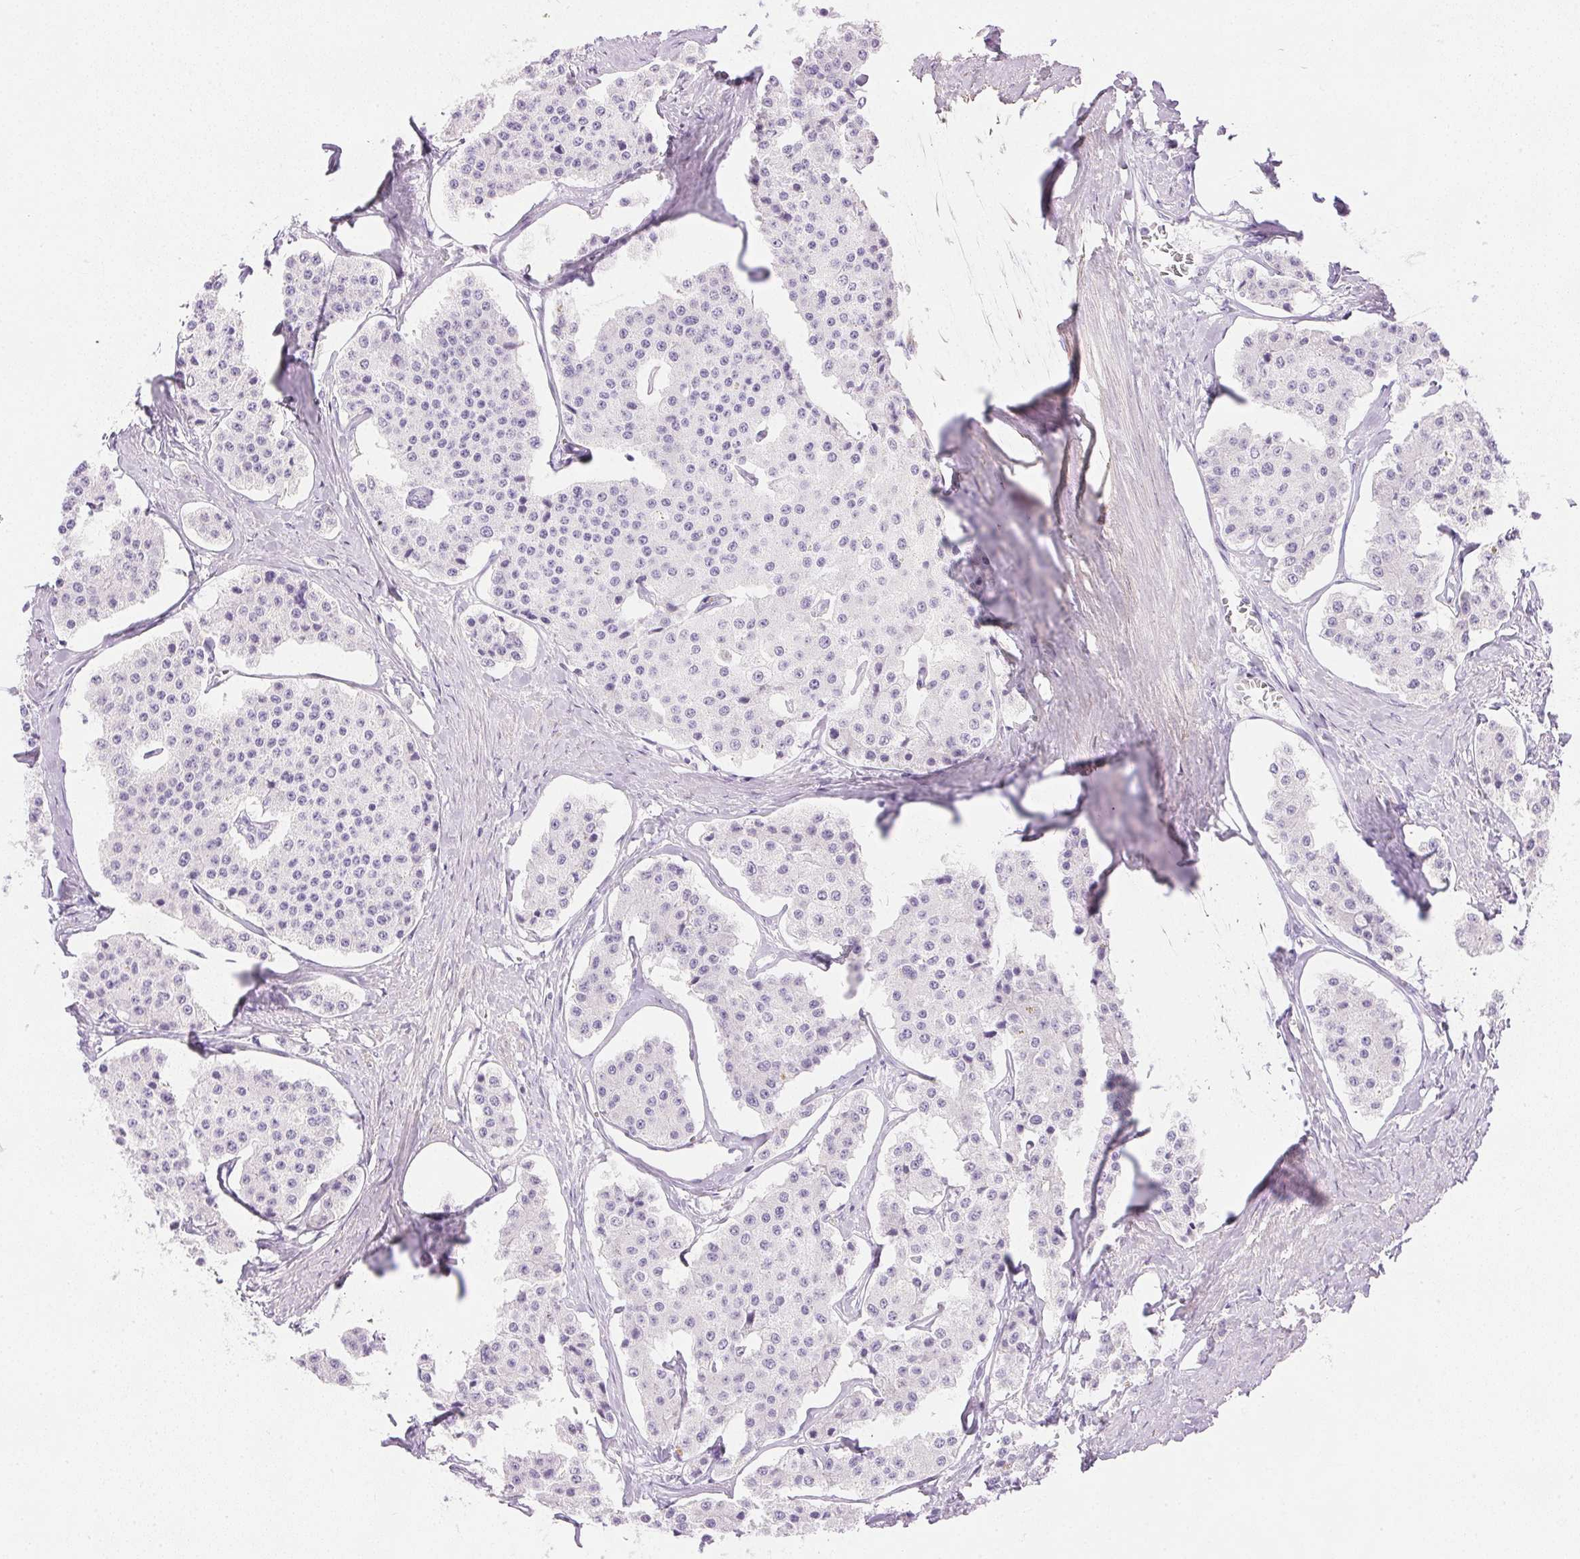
{"staining": {"intensity": "negative", "quantity": "none", "location": "none"}, "tissue": "carcinoid", "cell_type": "Tumor cells", "image_type": "cancer", "snomed": [{"axis": "morphology", "description": "Carcinoid, malignant, NOS"}, {"axis": "topography", "description": "Small intestine"}], "caption": "This is an immunohistochemistry (IHC) photomicrograph of human carcinoid. There is no positivity in tumor cells.", "gene": "CTRL", "patient": {"sex": "female", "age": 65}}